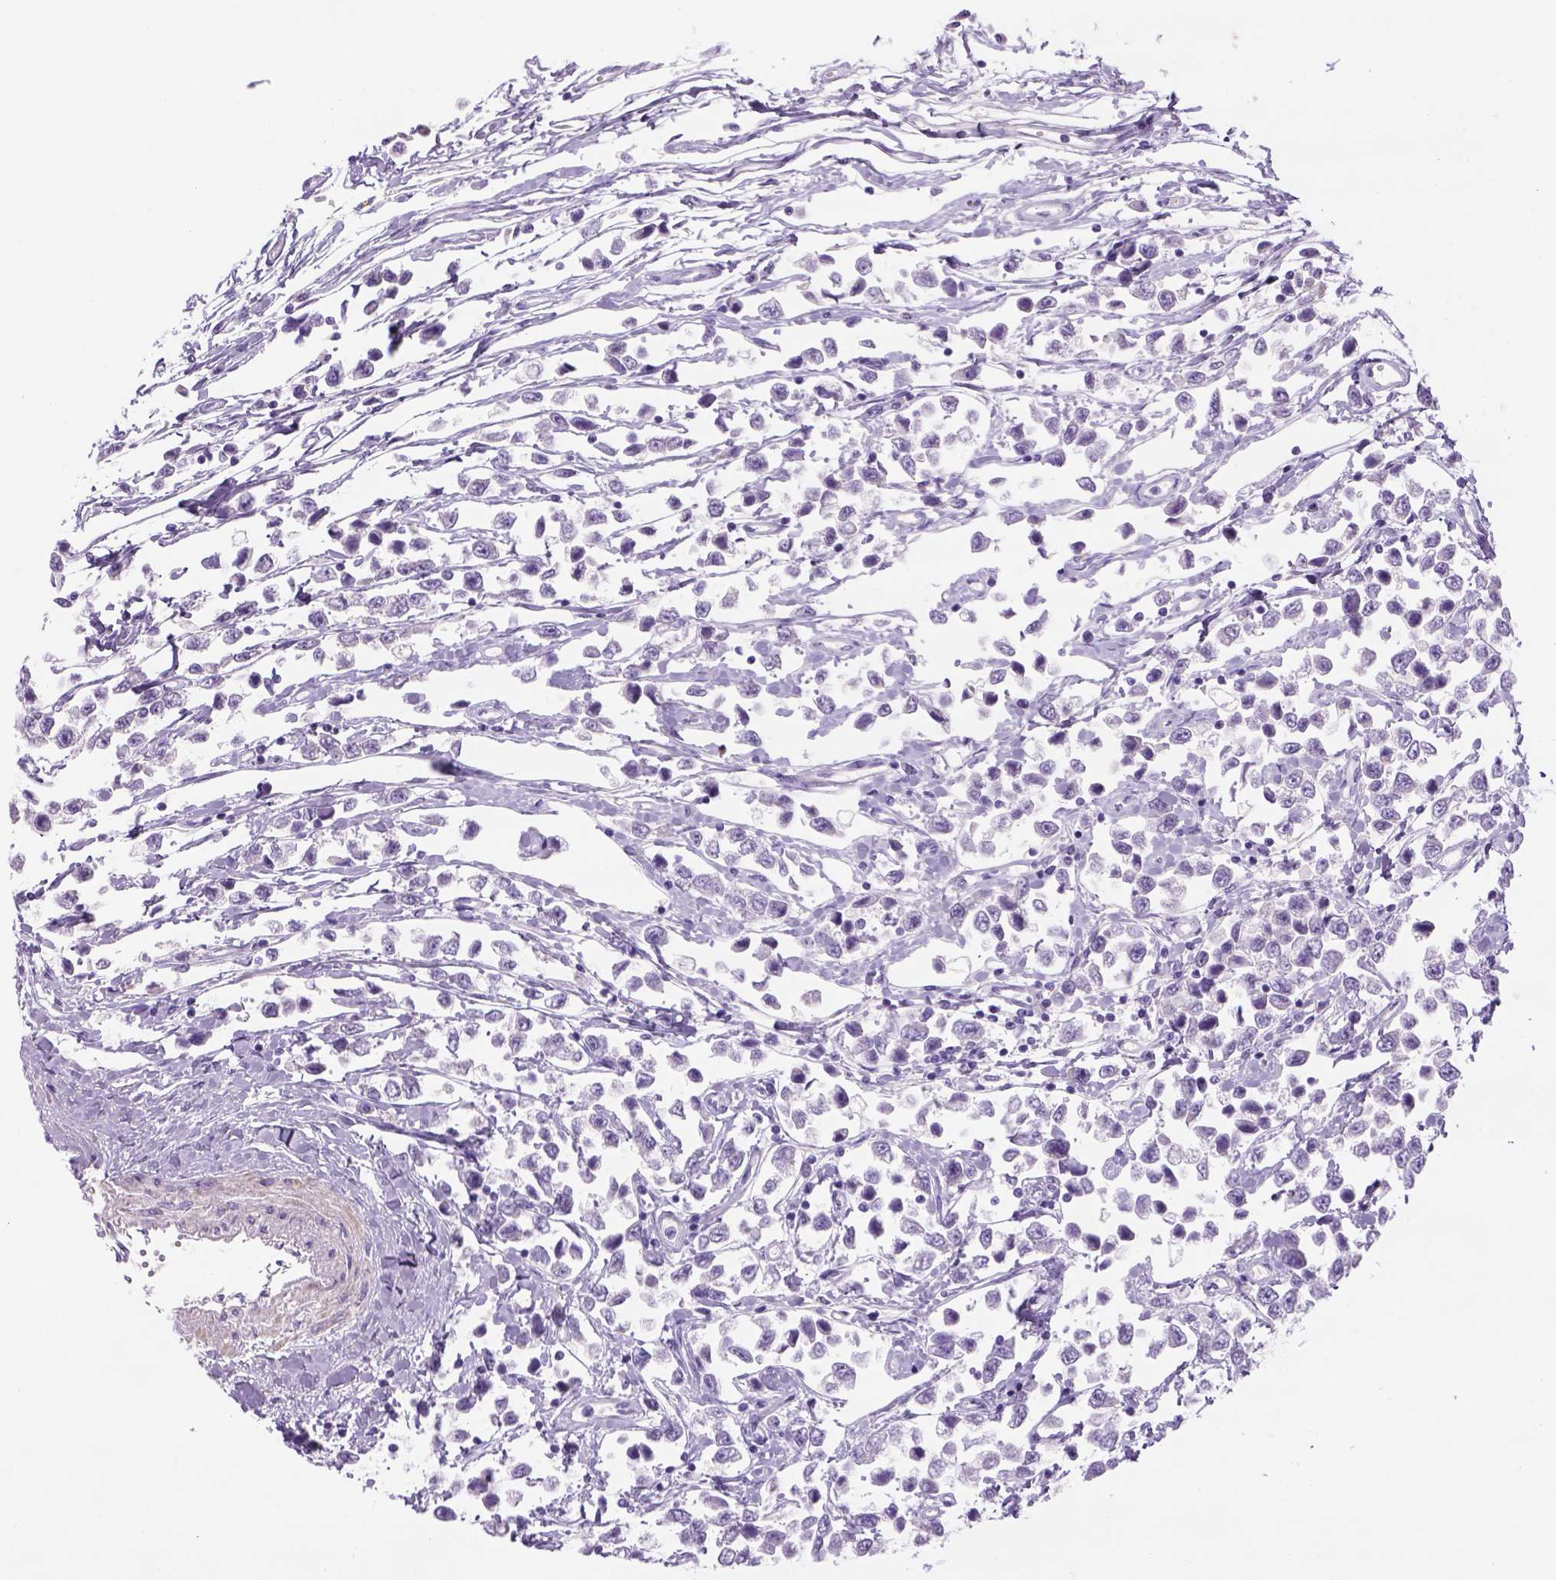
{"staining": {"intensity": "negative", "quantity": "none", "location": "none"}, "tissue": "testis cancer", "cell_type": "Tumor cells", "image_type": "cancer", "snomed": [{"axis": "morphology", "description": "Seminoma, NOS"}, {"axis": "topography", "description": "Testis"}], "caption": "This is an IHC image of testis cancer (seminoma). There is no positivity in tumor cells.", "gene": "DNAH11", "patient": {"sex": "male", "age": 34}}